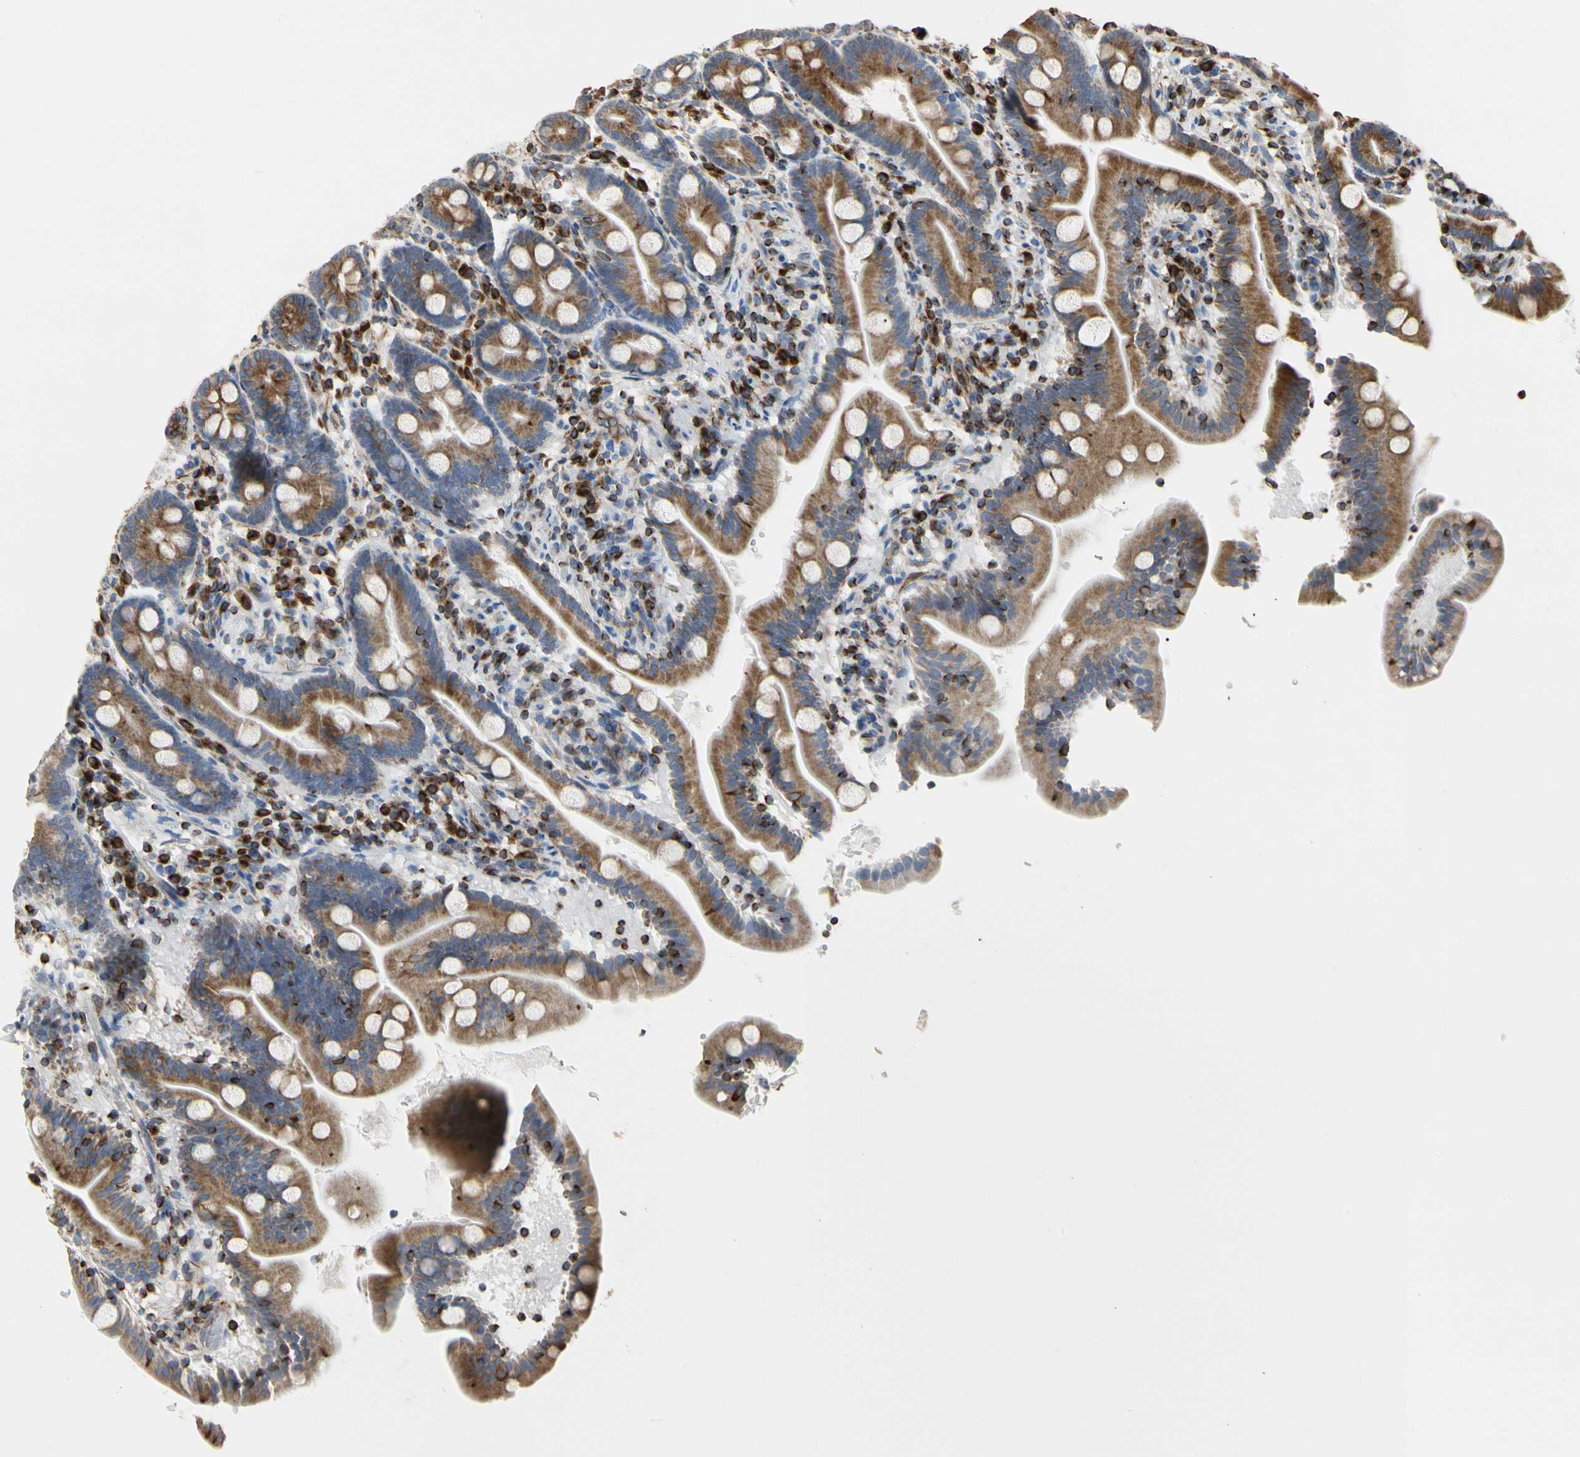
{"staining": {"intensity": "weak", "quantity": ">75%", "location": "cytoplasmic/membranous"}, "tissue": "duodenum", "cell_type": "Glandular cells", "image_type": "normal", "snomed": [{"axis": "morphology", "description": "Normal tissue, NOS"}, {"axis": "topography", "description": "Duodenum"}], "caption": "IHC of unremarkable duodenum demonstrates low levels of weak cytoplasmic/membranous staining in about >75% of glandular cells.", "gene": "TUBA1A", "patient": {"sex": "male", "age": 54}}